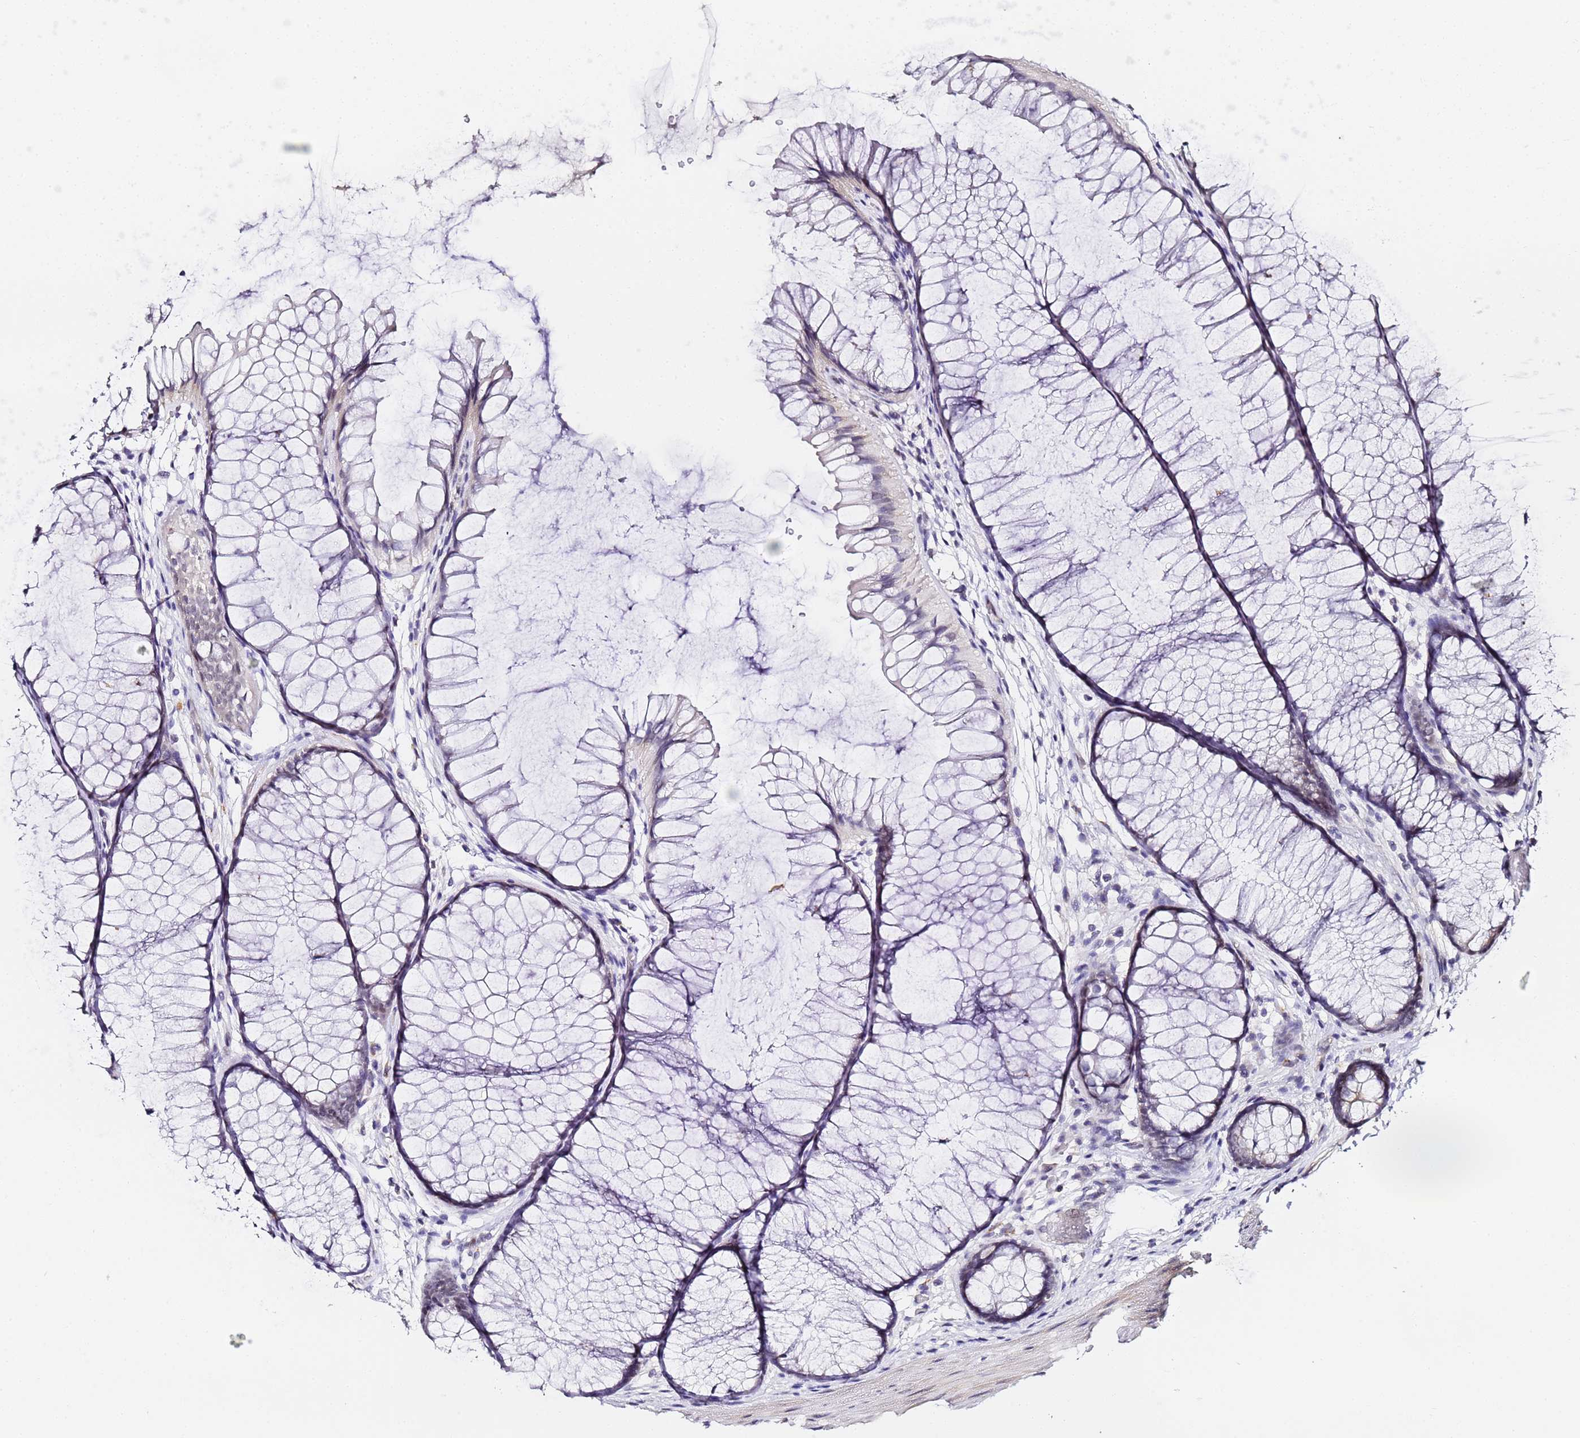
{"staining": {"intensity": "weak", "quantity": "<25%", "location": "nuclear"}, "tissue": "colon", "cell_type": "Endothelial cells", "image_type": "normal", "snomed": [{"axis": "morphology", "description": "Normal tissue, NOS"}, {"axis": "topography", "description": "Colon"}], "caption": "Immunohistochemistry photomicrograph of unremarkable colon: colon stained with DAB displays no significant protein expression in endothelial cells.", "gene": "LSM3", "patient": {"sex": "female", "age": 82}}